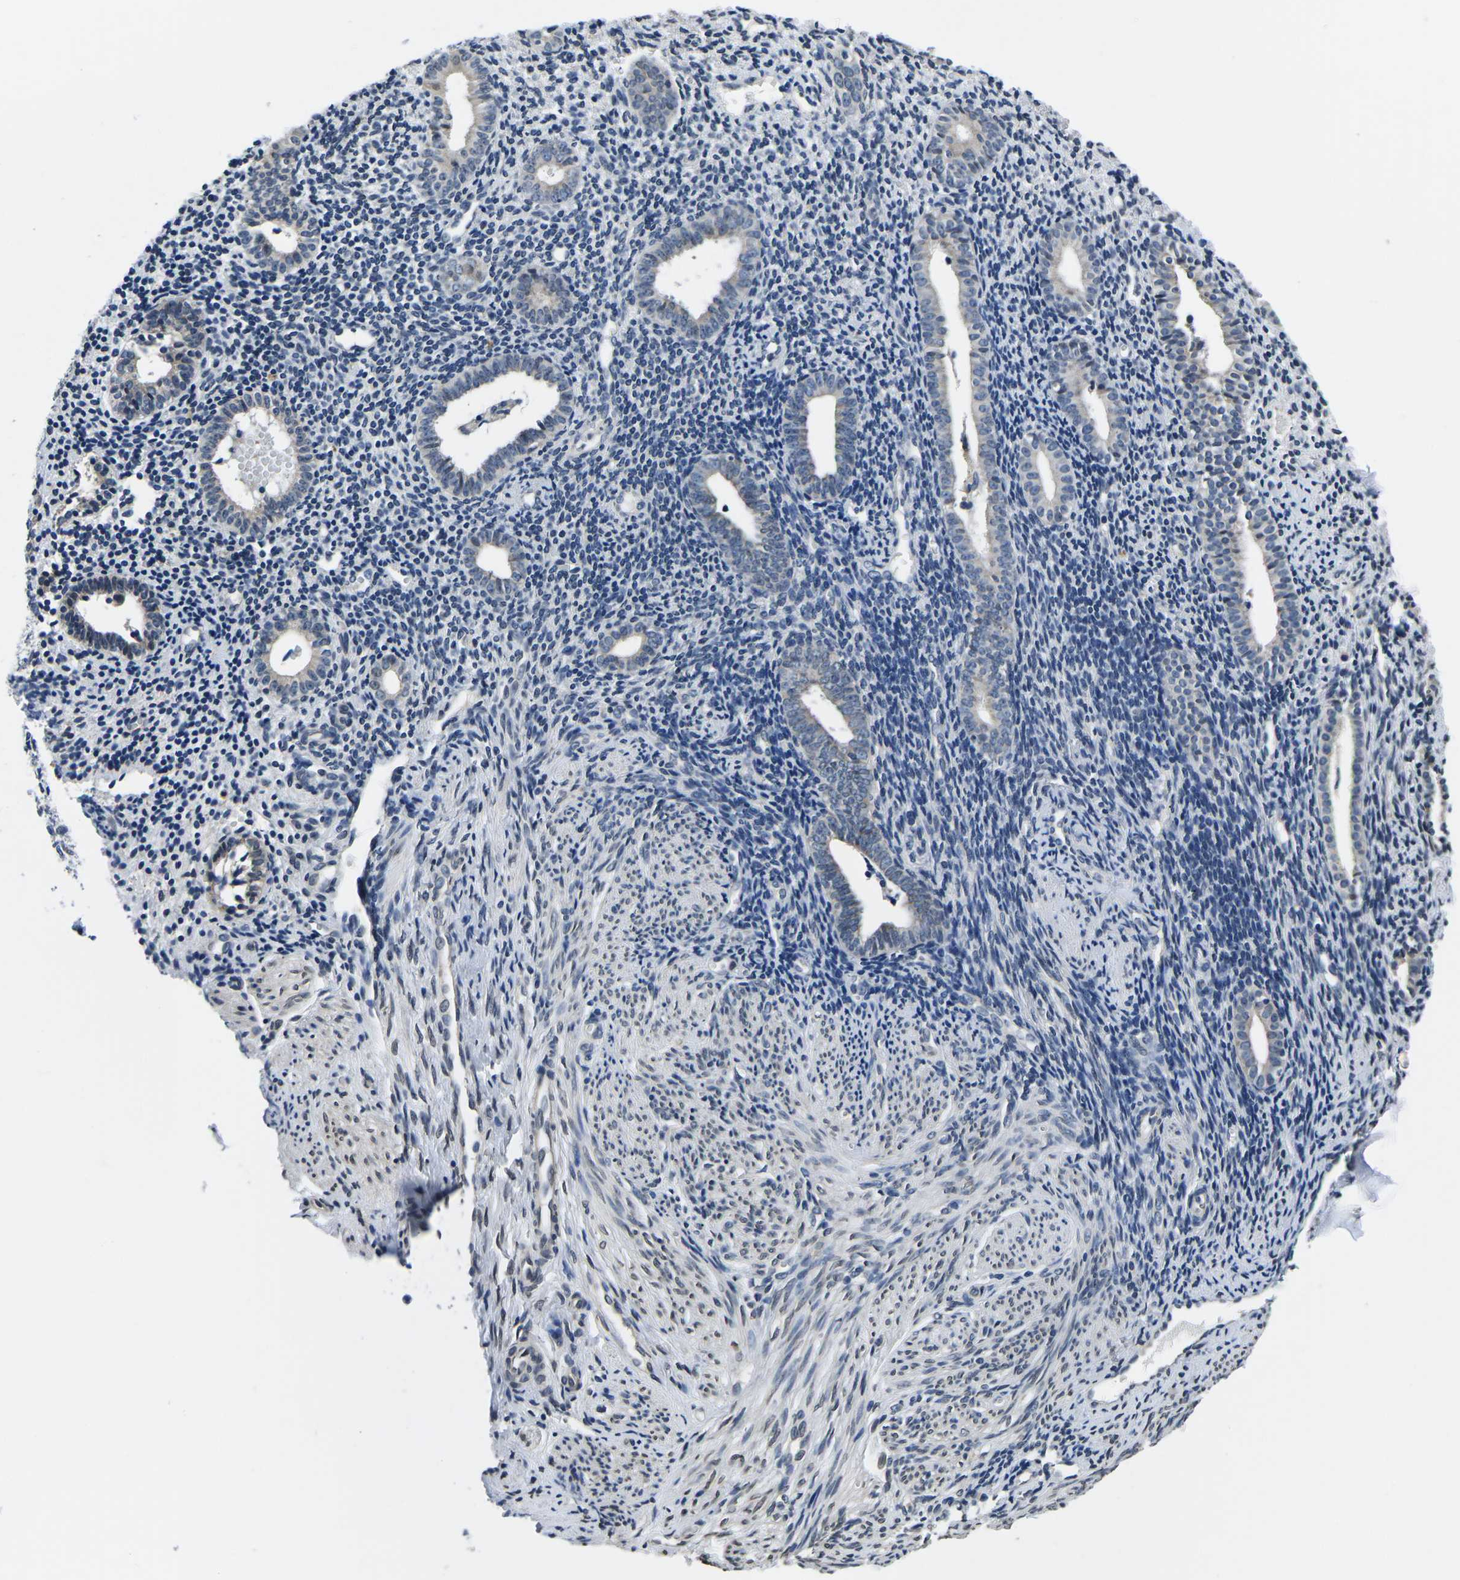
{"staining": {"intensity": "negative", "quantity": "none", "location": "none"}, "tissue": "endometrium", "cell_type": "Cells in endometrial stroma", "image_type": "normal", "snomed": [{"axis": "morphology", "description": "Normal tissue, NOS"}, {"axis": "topography", "description": "Endometrium"}], "caption": "The immunohistochemistry photomicrograph has no significant positivity in cells in endometrial stroma of endometrium. The staining was performed using DAB (3,3'-diaminobenzidine) to visualize the protein expression in brown, while the nuclei were stained in blue with hematoxylin (Magnification: 20x).", "gene": "SNX10", "patient": {"sex": "female", "age": 50}}